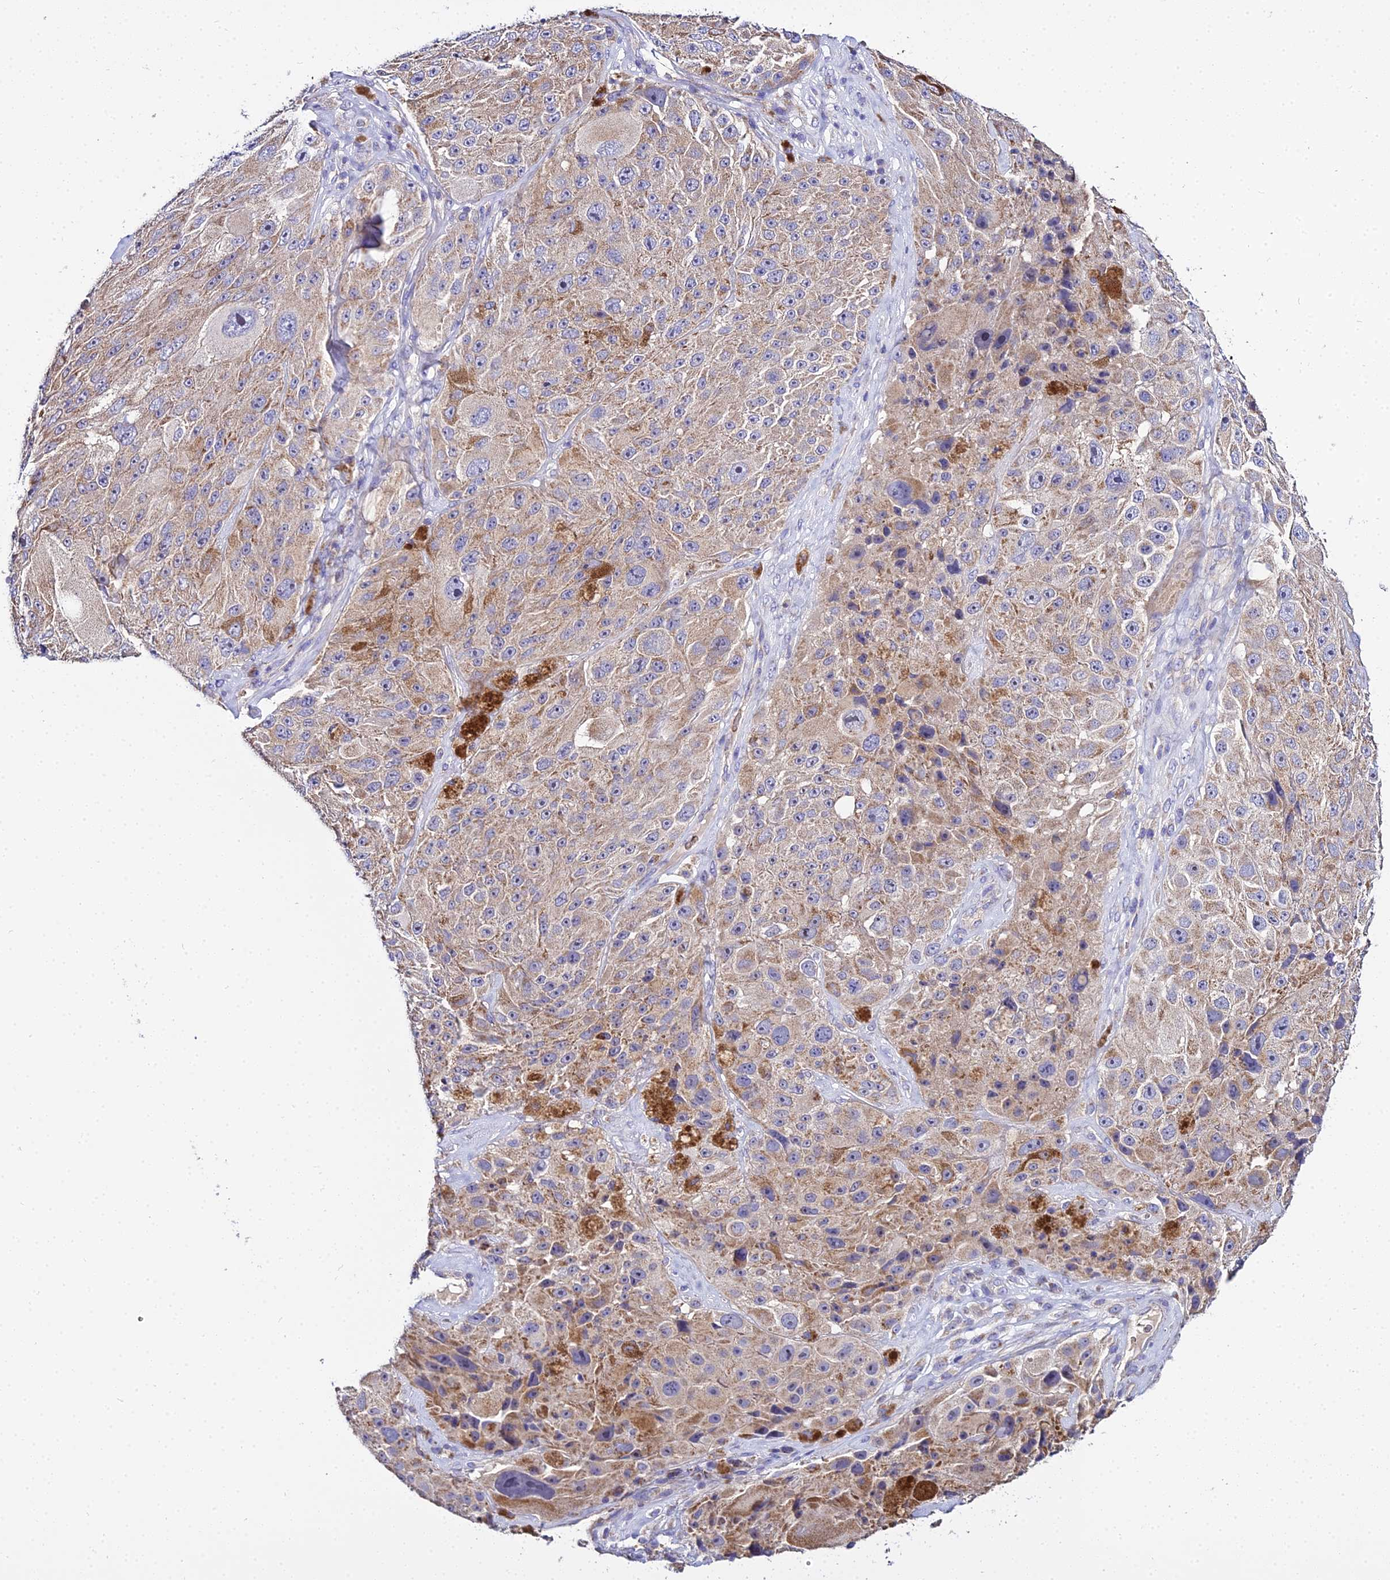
{"staining": {"intensity": "weak", "quantity": ">75%", "location": "cytoplasmic/membranous"}, "tissue": "melanoma", "cell_type": "Tumor cells", "image_type": "cancer", "snomed": [{"axis": "morphology", "description": "Malignant melanoma, Metastatic site"}, {"axis": "topography", "description": "Lymph node"}], "caption": "Protein staining displays weak cytoplasmic/membranous staining in about >75% of tumor cells in melanoma. The staining is performed using DAB (3,3'-diaminobenzidine) brown chromogen to label protein expression. The nuclei are counter-stained blue using hematoxylin.", "gene": "TYW5", "patient": {"sex": "male", "age": 62}}